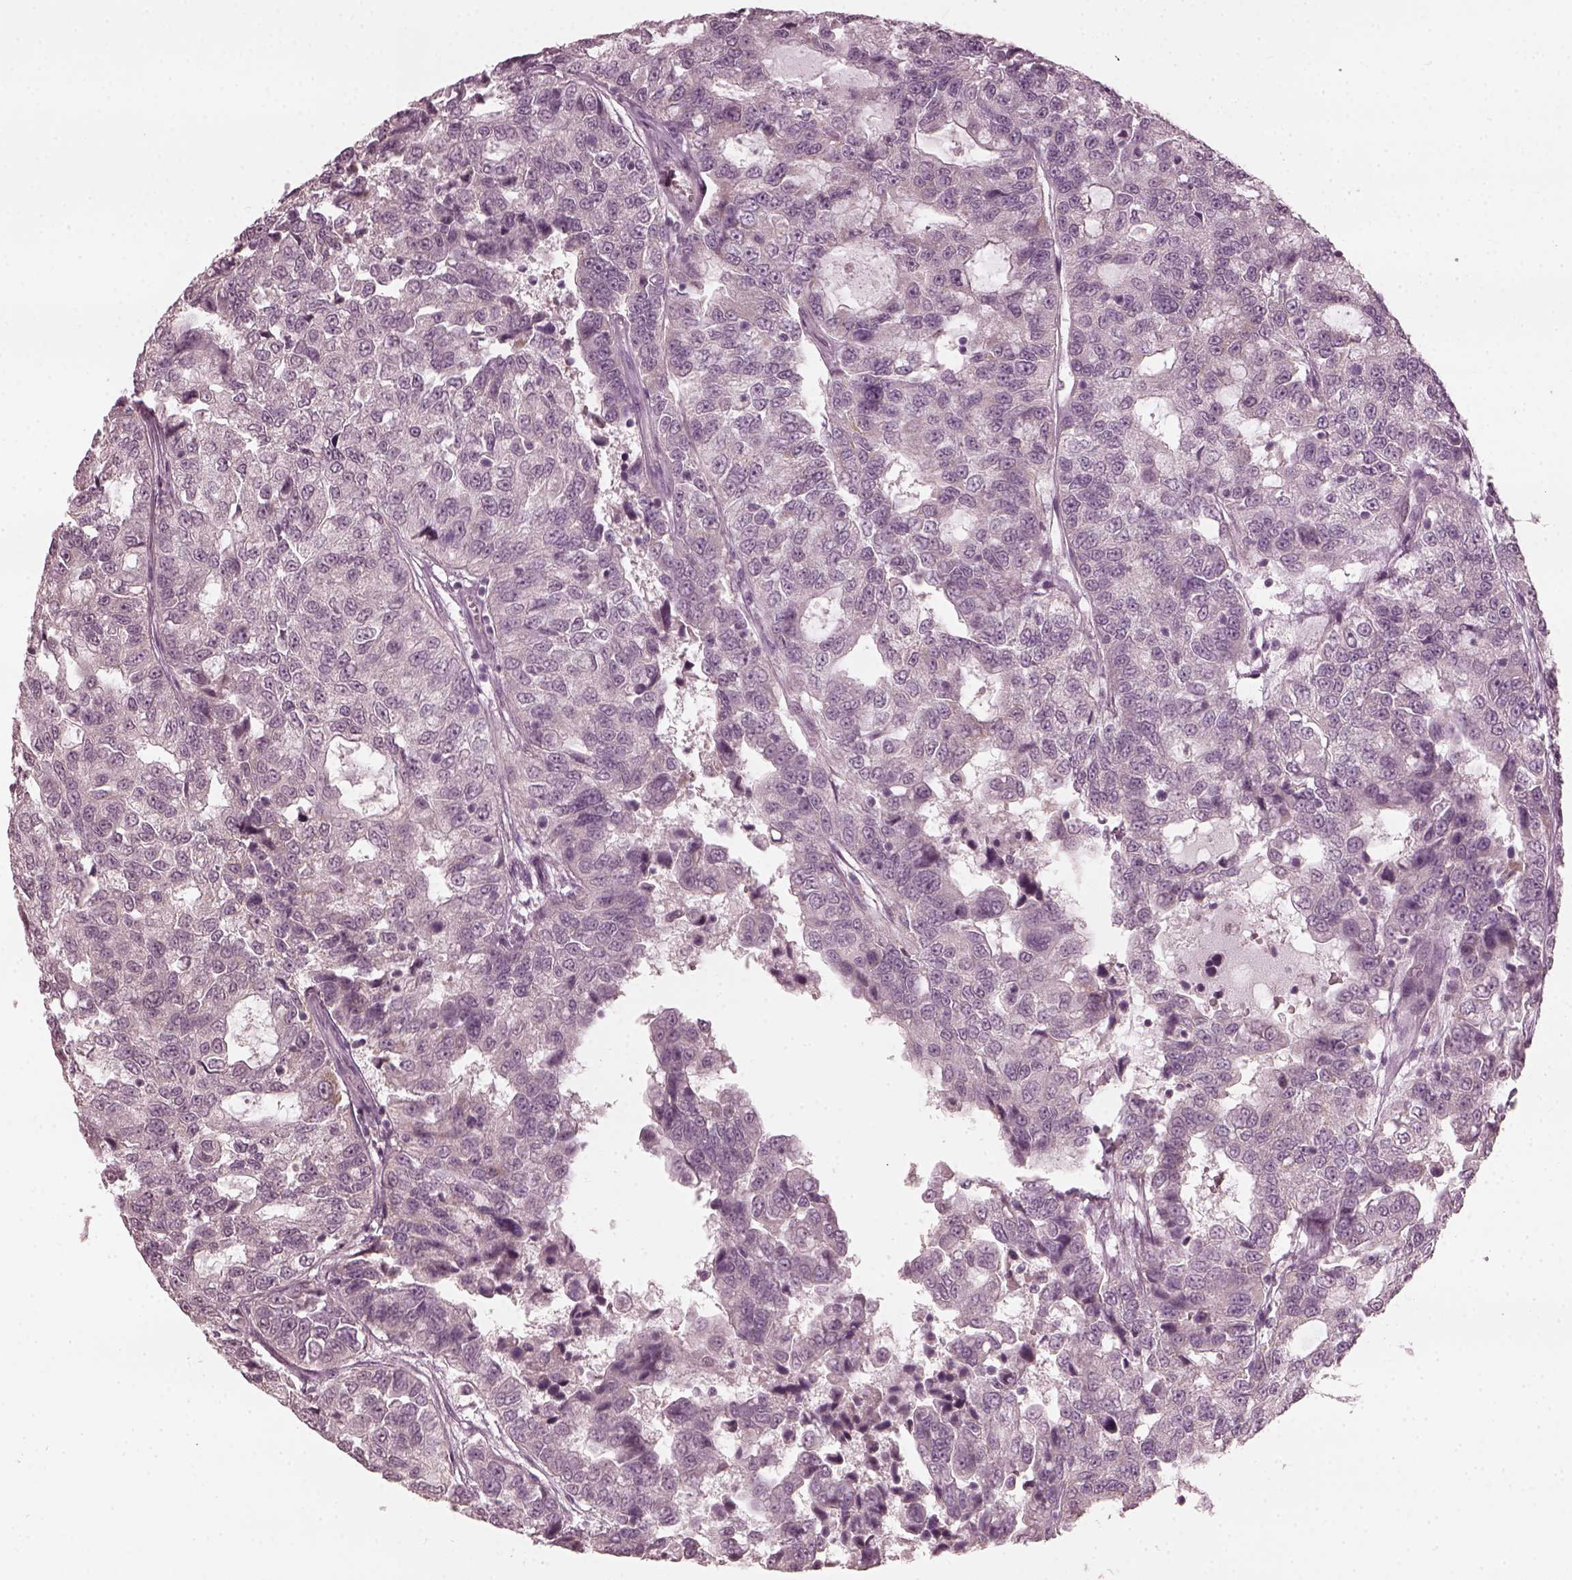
{"staining": {"intensity": "negative", "quantity": "none", "location": "none"}, "tissue": "urothelial cancer", "cell_type": "Tumor cells", "image_type": "cancer", "snomed": [{"axis": "morphology", "description": "Urothelial carcinoma, NOS"}, {"axis": "morphology", "description": "Urothelial carcinoma, High grade"}, {"axis": "topography", "description": "Urinary bladder"}], "caption": "This histopathology image is of urothelial carcinoma (high-grade) stained with IHC to label a protein in brown with the nuclei are counter-stained blue. There is no positivity in tumor cells.", "gene": "CCDC170", "patient": {"sex": "female", "age": 73}}